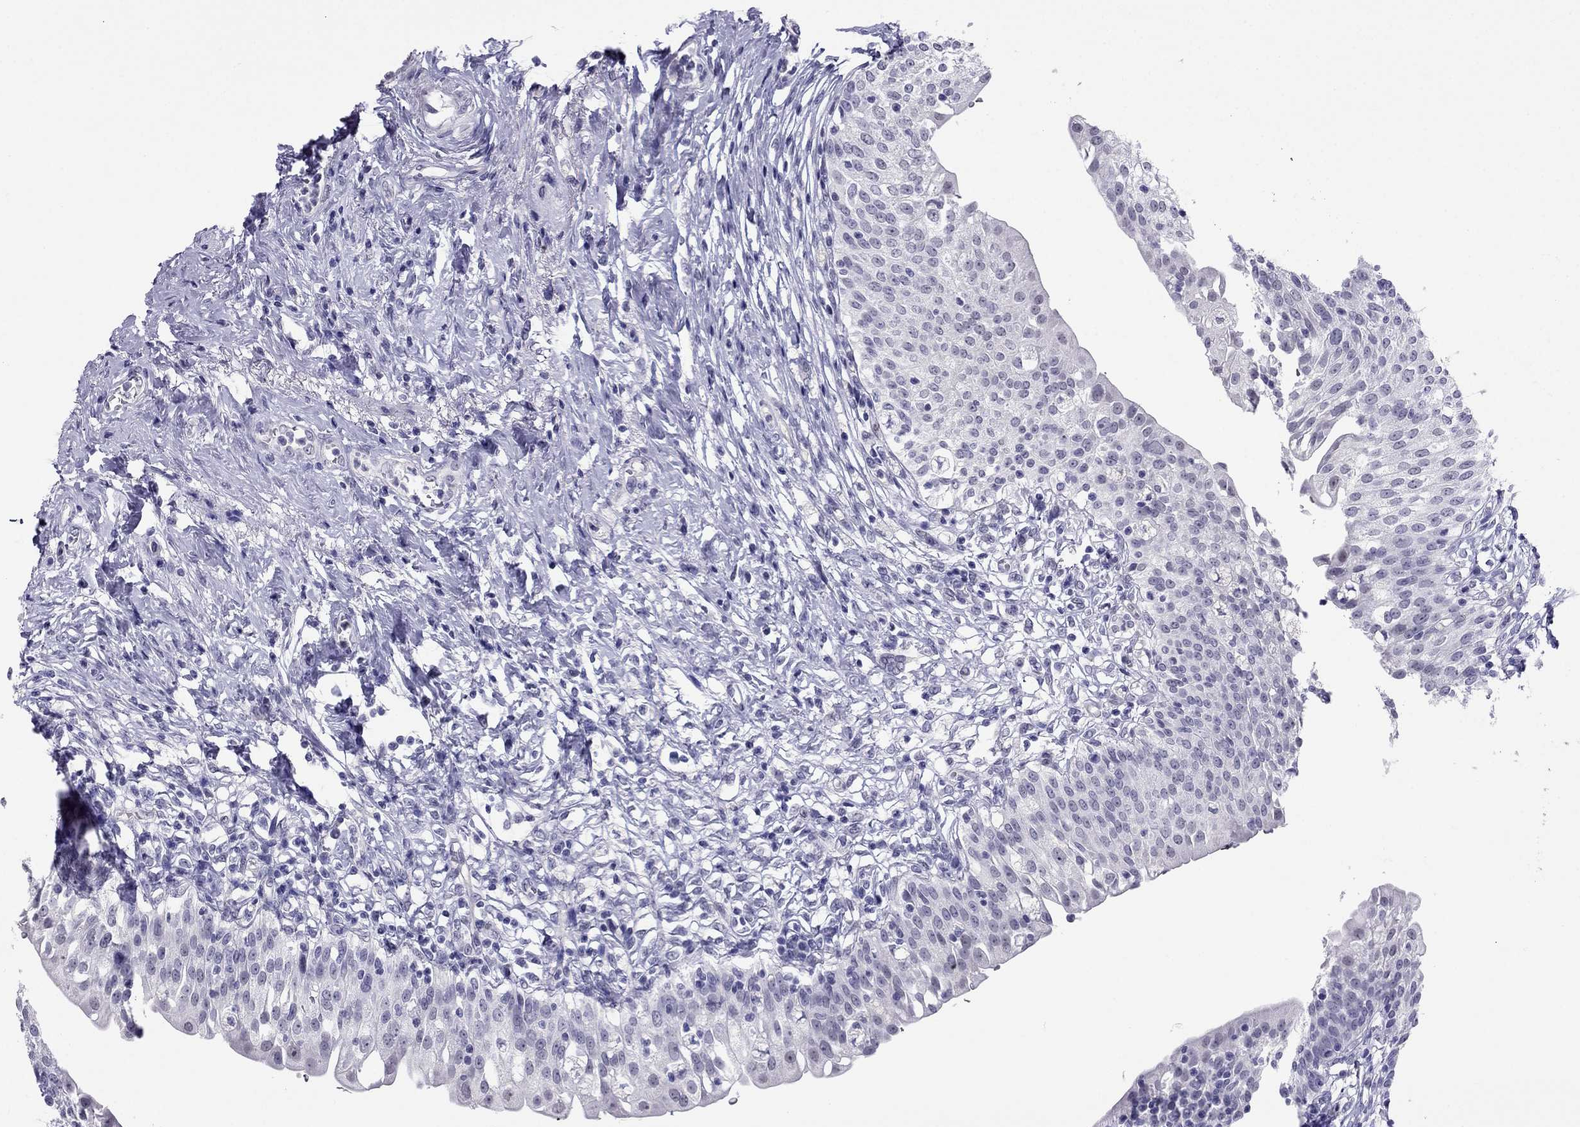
{"staining": {"intensity": "negative", "quantity": "none", "location": "none"}, "tissue": "urinary bladder", "cell_type": "Urothelial cells", "image_type": "normal", "snomed": [{"axis": "morphology", "description": "Normal tissue, NOS"}, {"axis": "topography", "description": "Urinary bladder"}], "caption": "Immunohistochemistry photomicrograph of unremarkable human urinary bladder stained for a protein (brown), which shows no staining in urothelial cells. Brightfield microscopy of IHC stained with DAB (3,3'-diaminobenzidine) (brown) and hematoxylin (blue), captured at high magnification.", "gene": "CROCC2", "patient": {"sex": "male", "age": 76}}